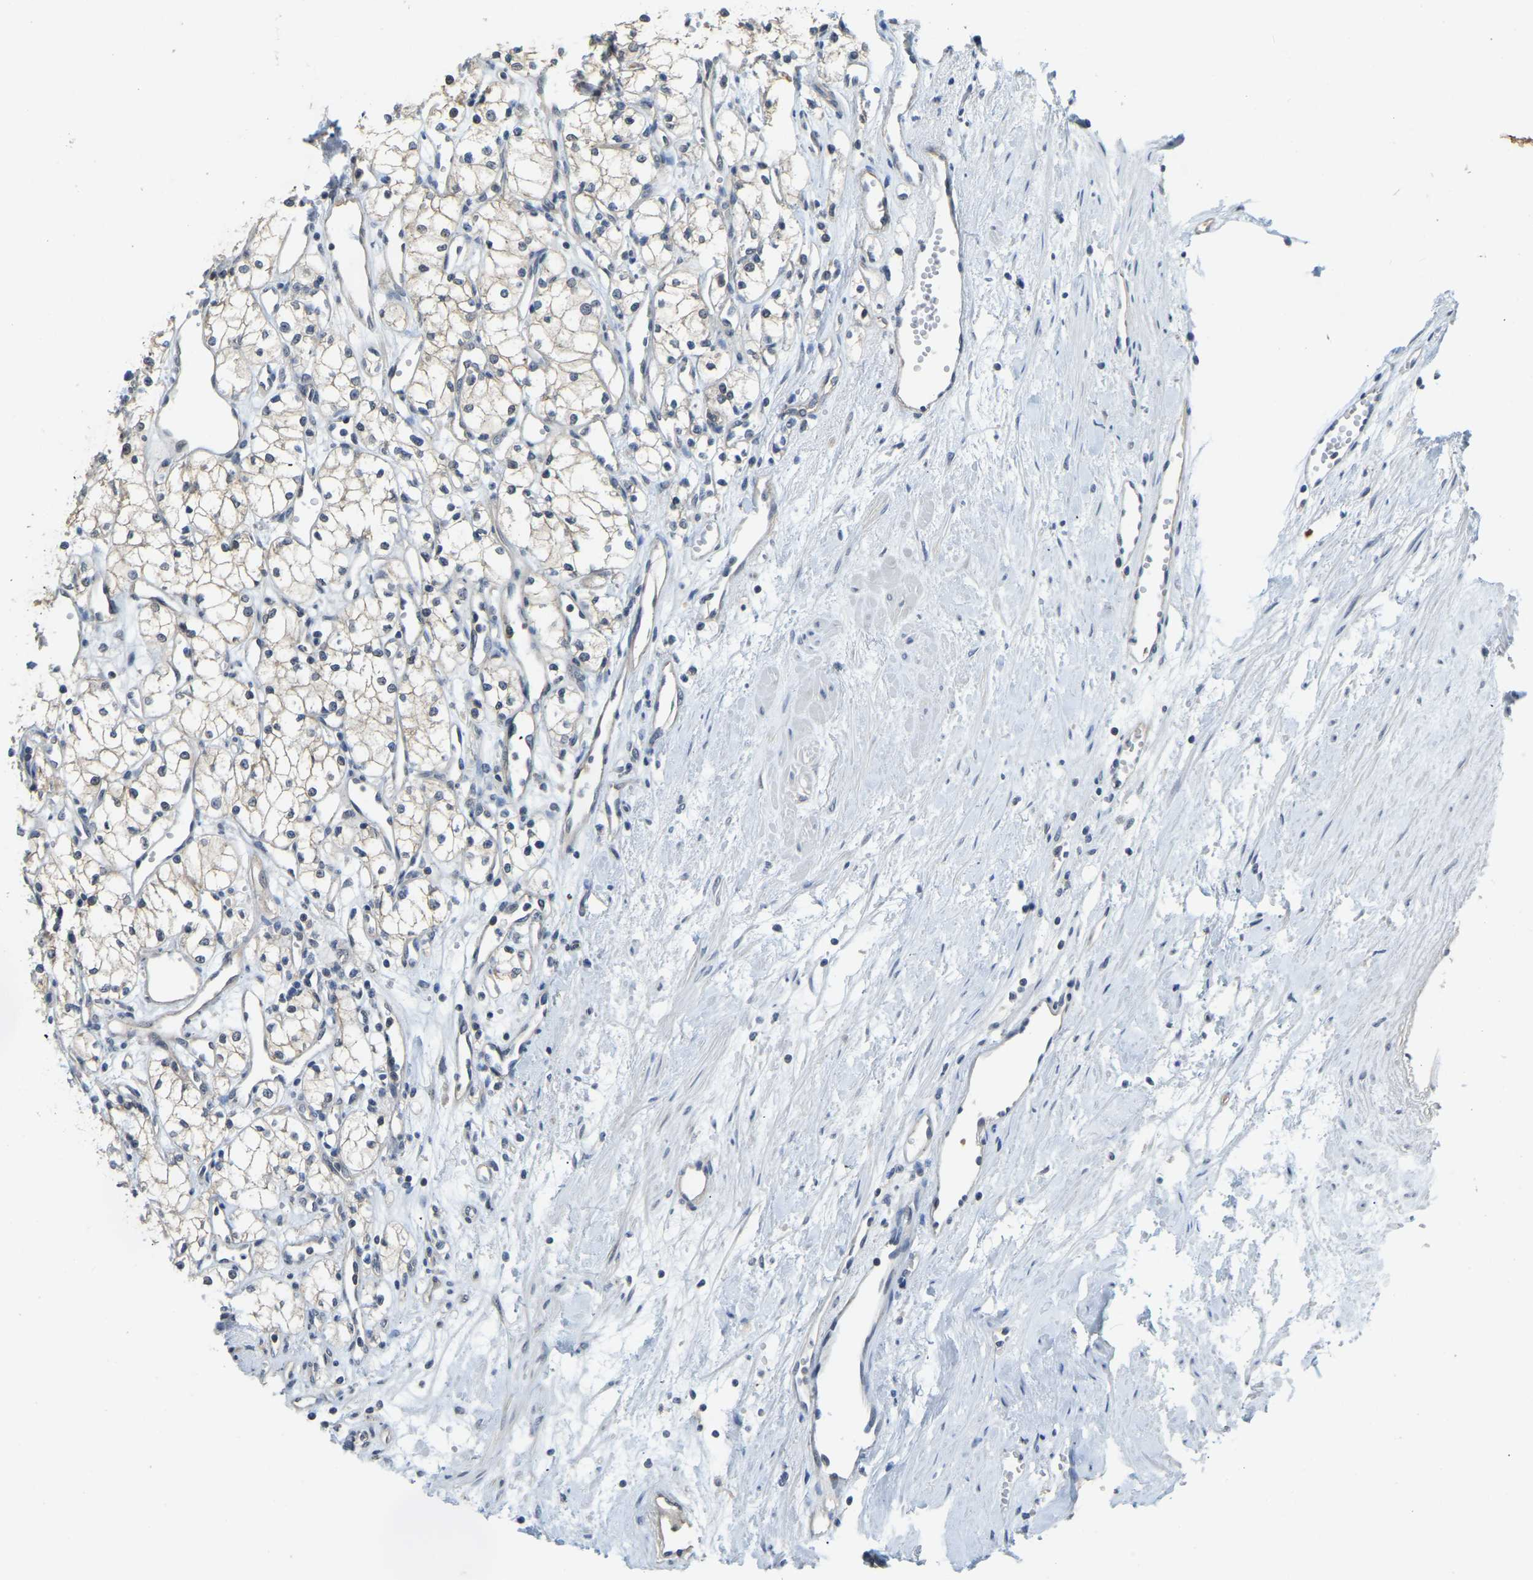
{"staining": {"intensity": "negative", "quantity": "none", "location": "none"}, "tissue": "renal cancer", "cell_type": "Tumor cells", "image_type": "cancer", "snomed": [{"axis": "morphology", "description": "Adenocarcinoma, NOS"}, {"axis": "topography", "description": "Kidney"}], "caption": "Image shows no protein staining in tumor cells of renal cancer tissue.", "gene": "AHNAK", "patient": {"sex": "male", "age": 59}}